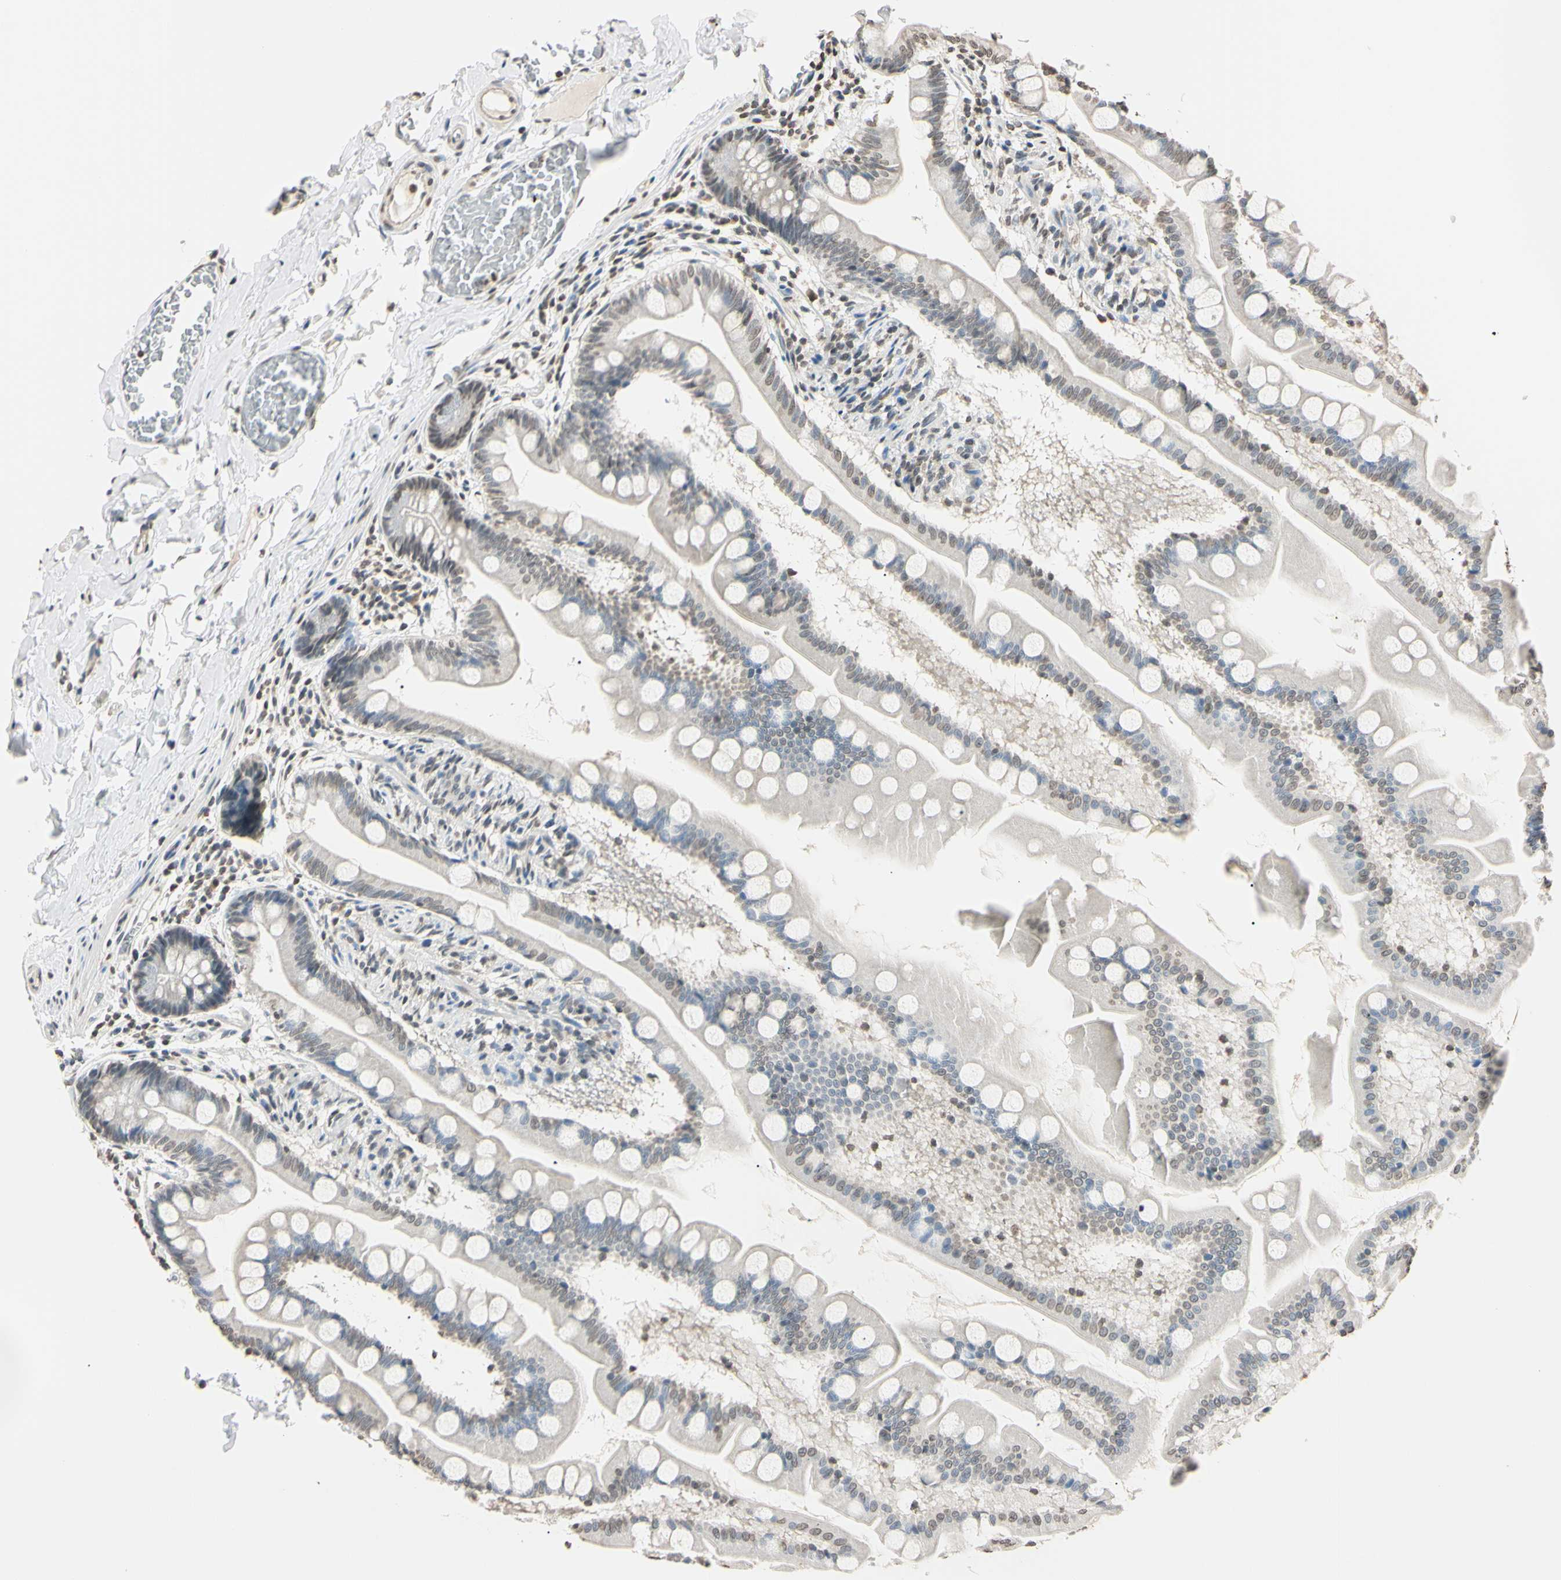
{"staining": {"intensity": "weak", "quantity": "<25%", "location": "nuclear"}, "tissue": "small intestine", "cell_type": "Glandular cells", "image_type": "normal", "snomed": [{"axis": "morphology", "description": "Normal tissue, NOS"}, {"axis": "topography", "description": "Small intestine"}], "caption": "Immunohistochemistry histopathology image of unremarkable small intestine: human small intestine stained with DAB shows no significant protein staining in glandular cells. (Brightfield microscopy of DAB (3,3'-diaminobenzidine) immunohistochemistry (IHC) at high magnification).", "gene": "CDC45", "patient": {"sex": "male", "age": 41}}